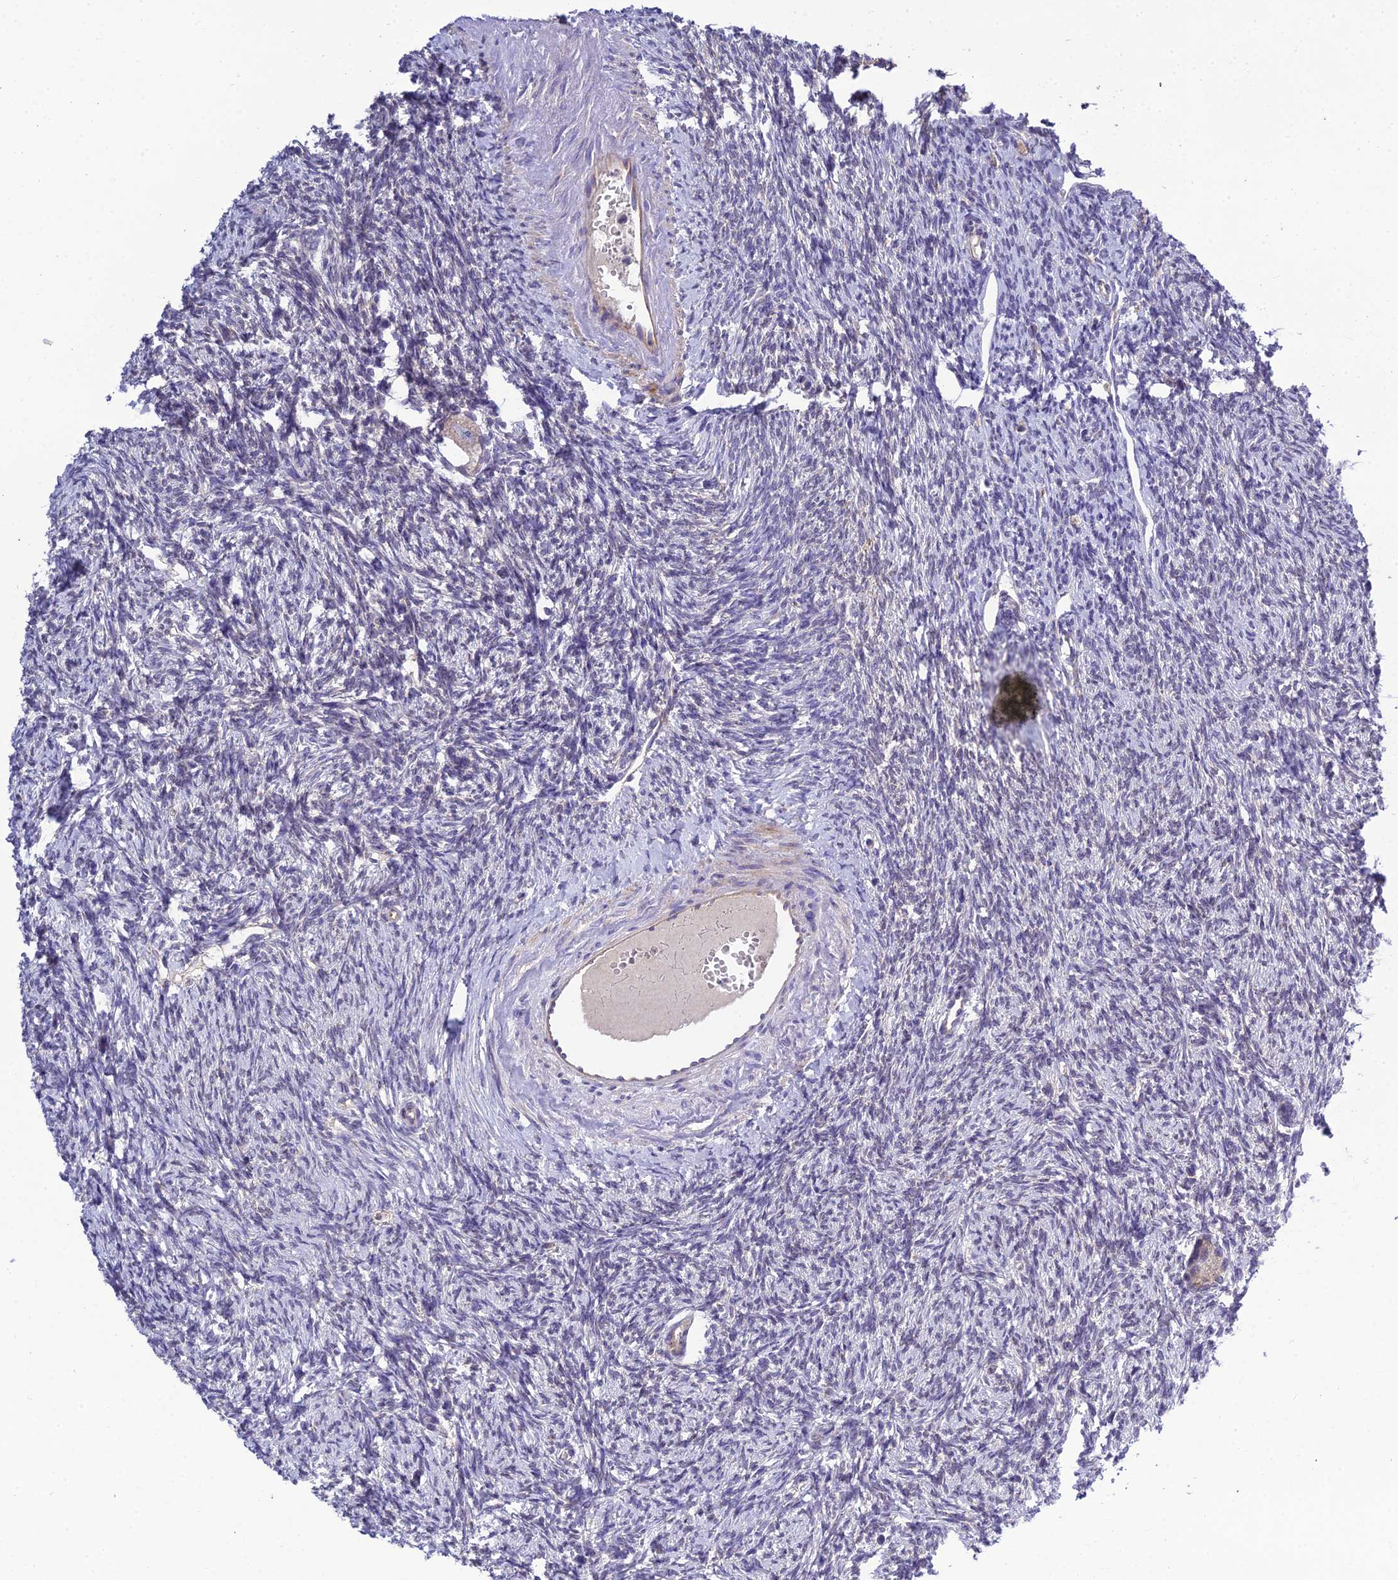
{"staining": {"intensity": "weak", "quantity": ">75%", "location": "cytoplasmic/membranous"}, "tissue": "ovary", "cell_type": "Follicle cells", "image_type": "normal", "snomed": [{"axis": "morphology", "description": "Normal tissue, NOS"}, {"axis": "morphology", "description": "Cyst, NOS"}, {"axis": "topography", "description": "Ovary"}], "caption": "This micrograph demonstrates immunohistochemistry (IHC) staining of benign human ovary, with low weak cytoplasmic/membranous expression in approximately >75% of follicle cells.", "gene": "GOLPH3", "patient": {"sex": "female", "age": 33}}